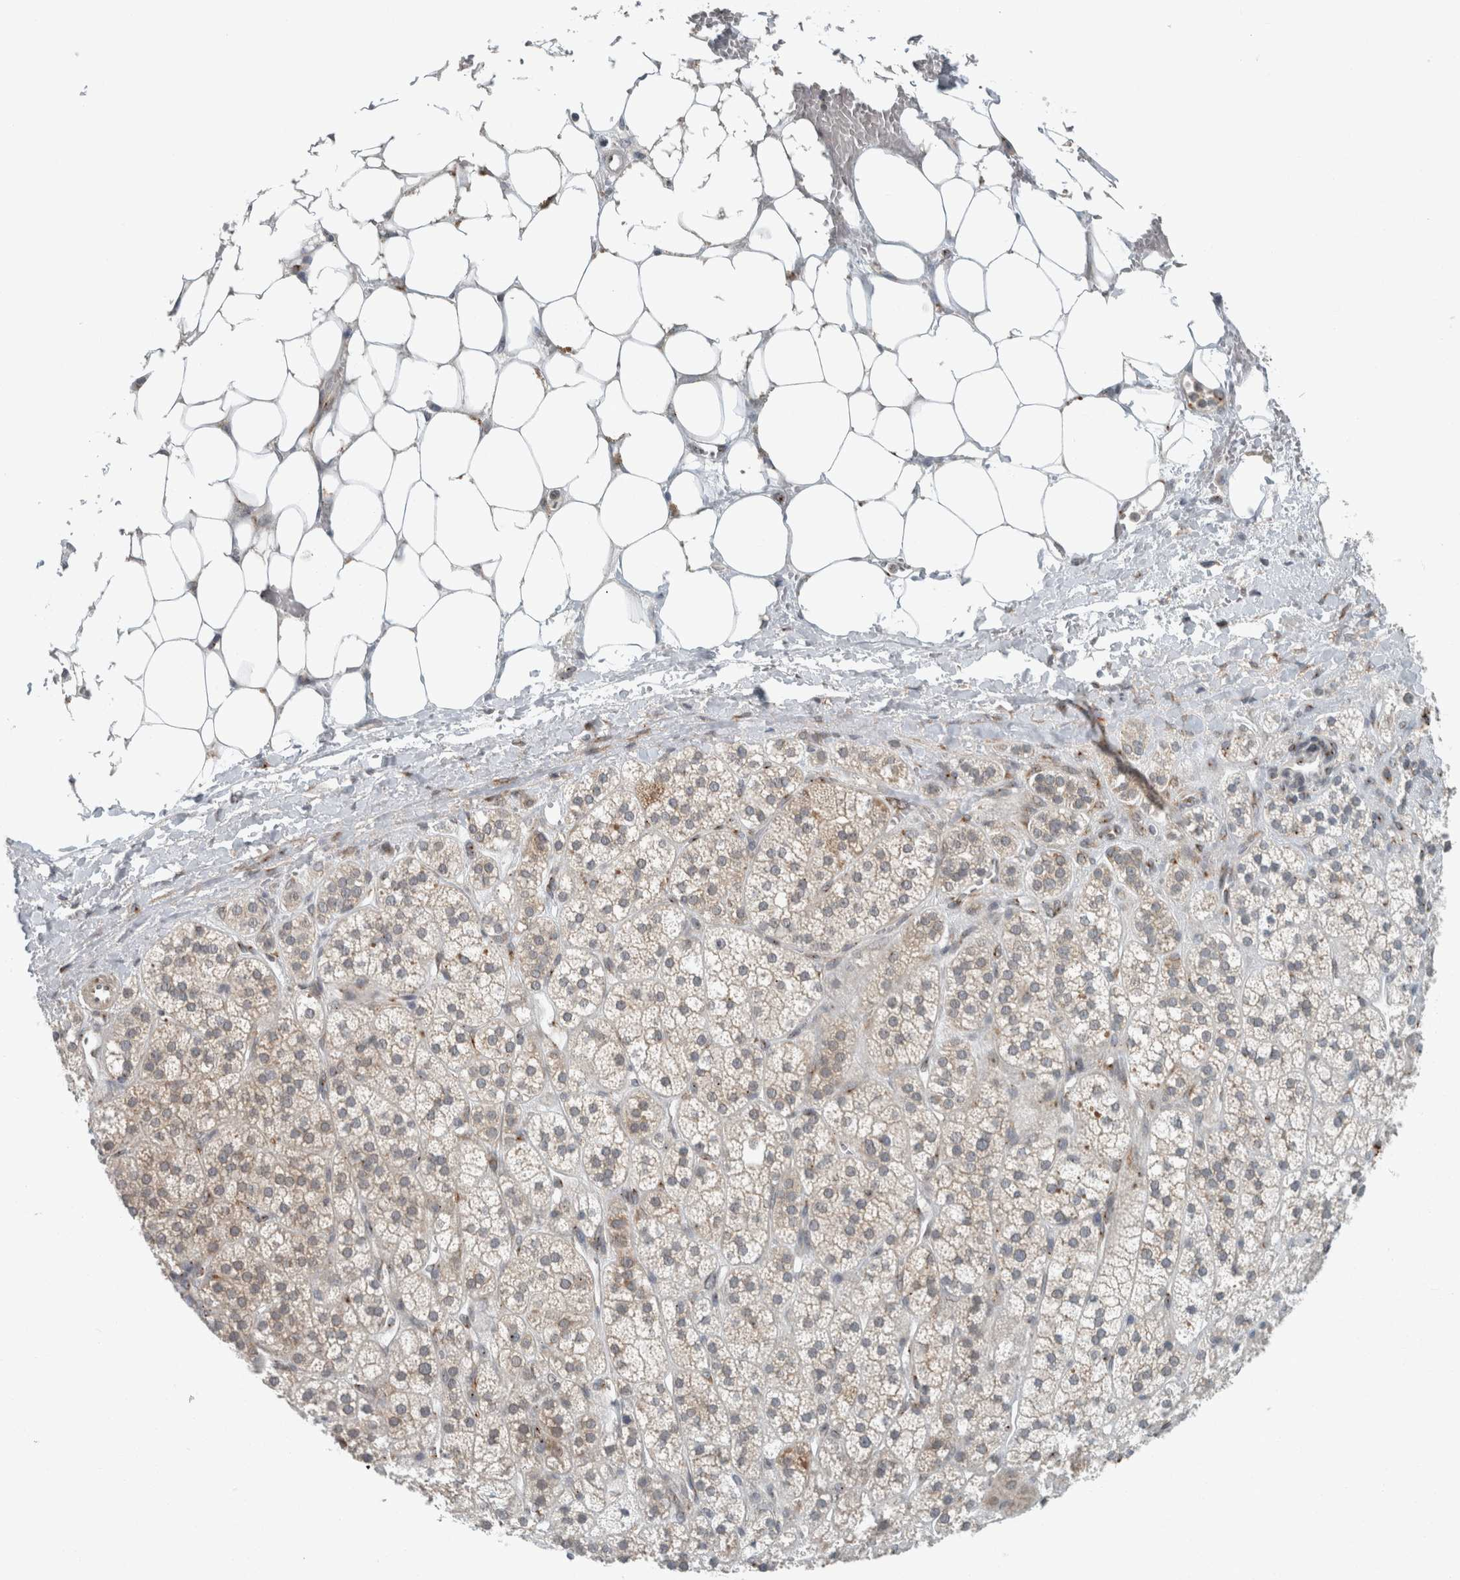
{"staining": {"intensity": "weak", "quantity": "<25%", "location": "cytoplasmic/membranous"}, "tissue": "adrenal gland", "cell_type": "Glandular cells", "image_type": "normal", "snomed": [{"axis": "morphology", "description": "Normal tissue, NOS"}, {"axis": "topography", "description": "Adrenal gland"}], "caption": "An IHC photomicrograph of benign adrenal gland is shown. There is no staining in glandular cells of adrenal gland.", "gene": "KIF1C", "patient": {"sex": "male", "age": 56}}